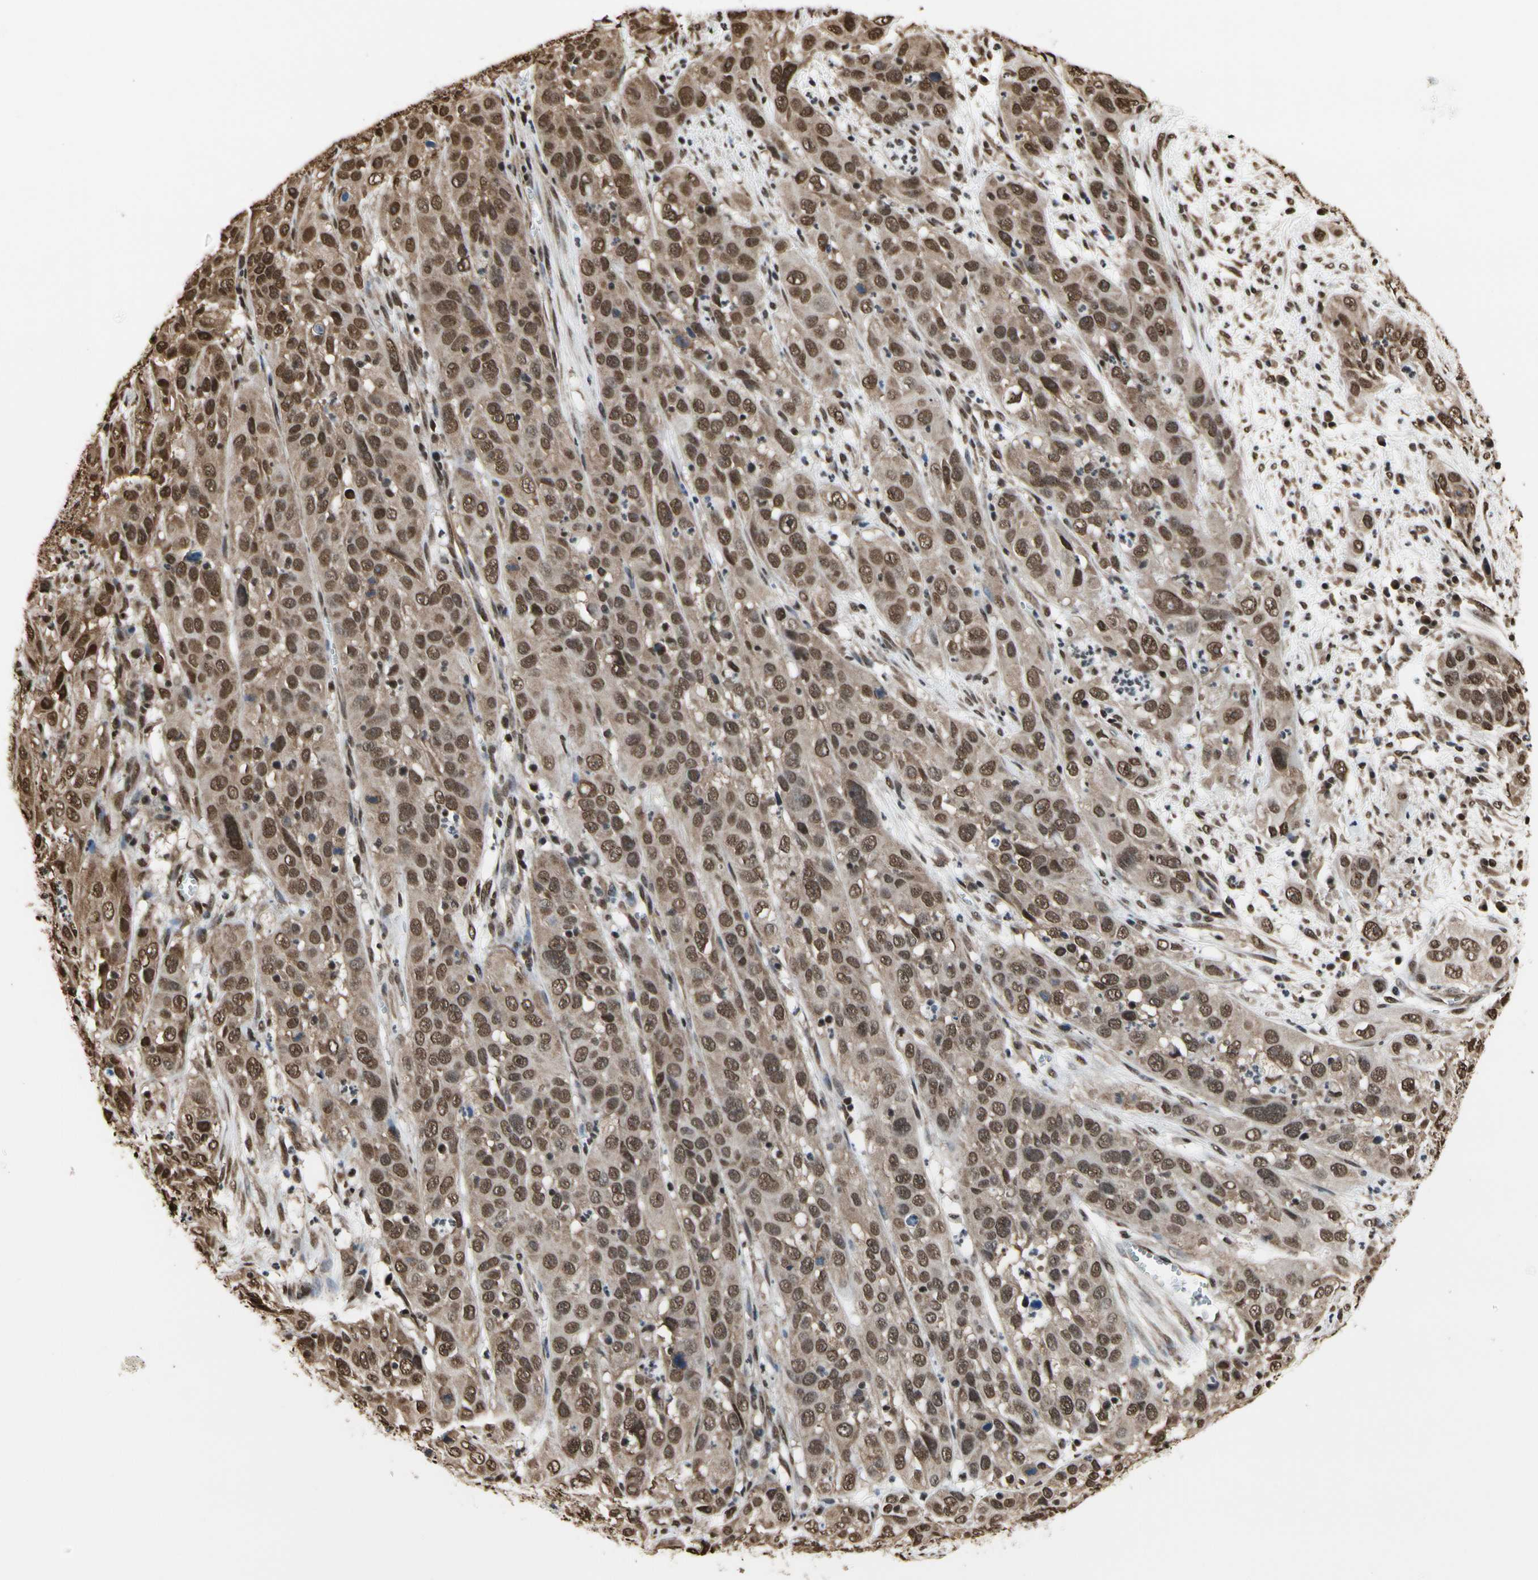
{"staining": {"intensity": "moderate", "quantity": ">75%", "location": "cytoplasmic/membranous,nuclear"}, "tissue": "cervical cancer", "cell_type": "Tumor cells", "image_type": "cancer", "snomed": [{"axis": "morphology", "description": "Squamous cell carcinoma, NOS"}, {"axis": "topography", "description": "Cervix"}], "caption": "Immunohistochemistry (IHC) of cervical cancer shows medium levels of moderate cytoplasmic/membranous and nuclear expression in about >75% of tumor cells. (Brightfield microscopy of DAB IHC at high magnification).", "gene": "HNRNPK", "patient": {"sex": "female", "age": 32}}